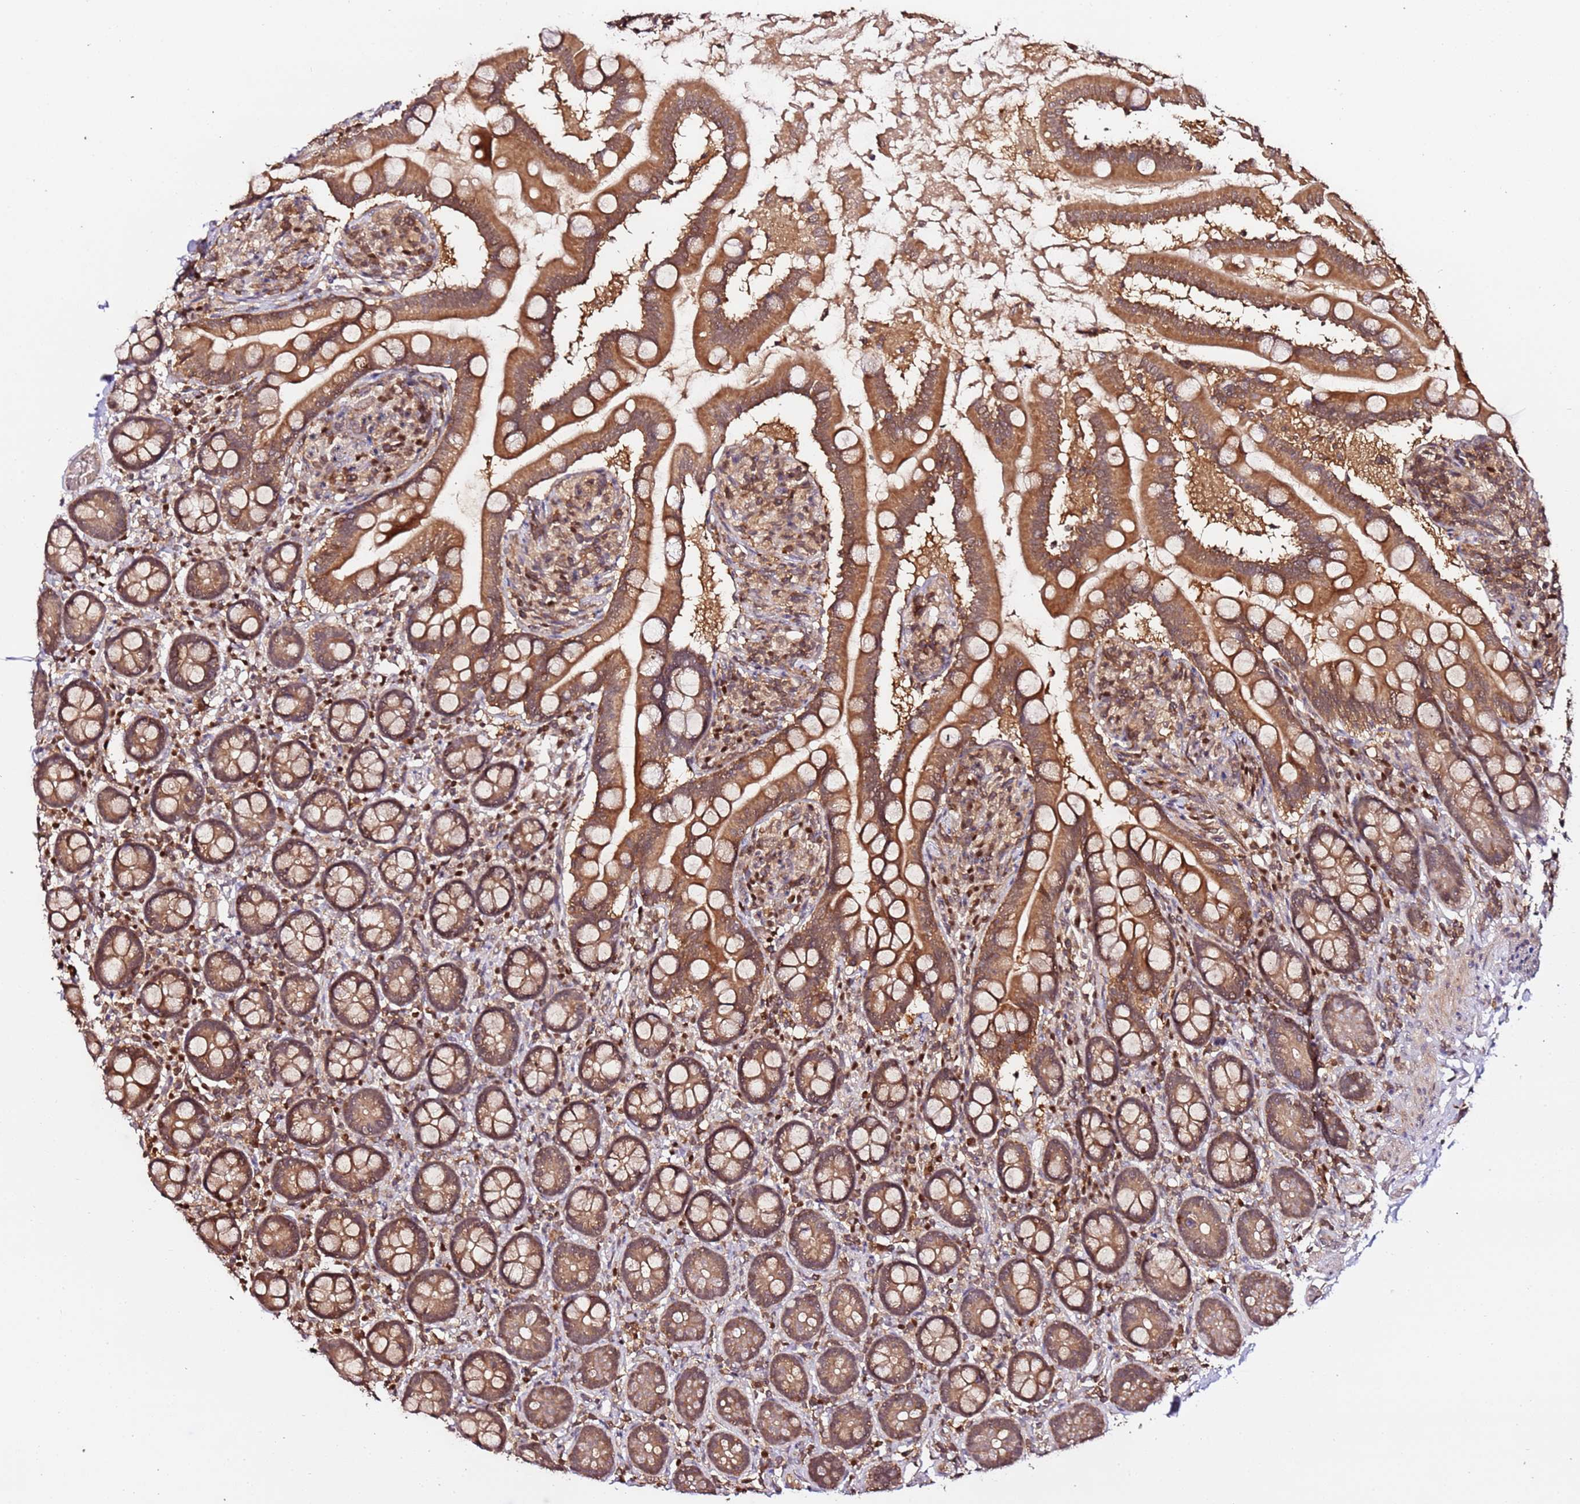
{"staining": {"intensity": "moderate", "quantity": ">75%", "location": "cytoplasmic/membranous"}, "tissue": "small intestine", "cell_type": "Glandular cells", "image_type": "normal", "snomed": [{"axis": "morphology", "description": "Normal tissue, NOS"}, {"axis": "topography", "description": "Small intestine"}], "caption": "Immunohistochemical staining of normal small intestine exhibits moderate cytoplasmic/membranous protein expression in approximately >75% of glandular cells.", "gene": "OR5V1", "patient": {"sex": "female", "age": 64}}